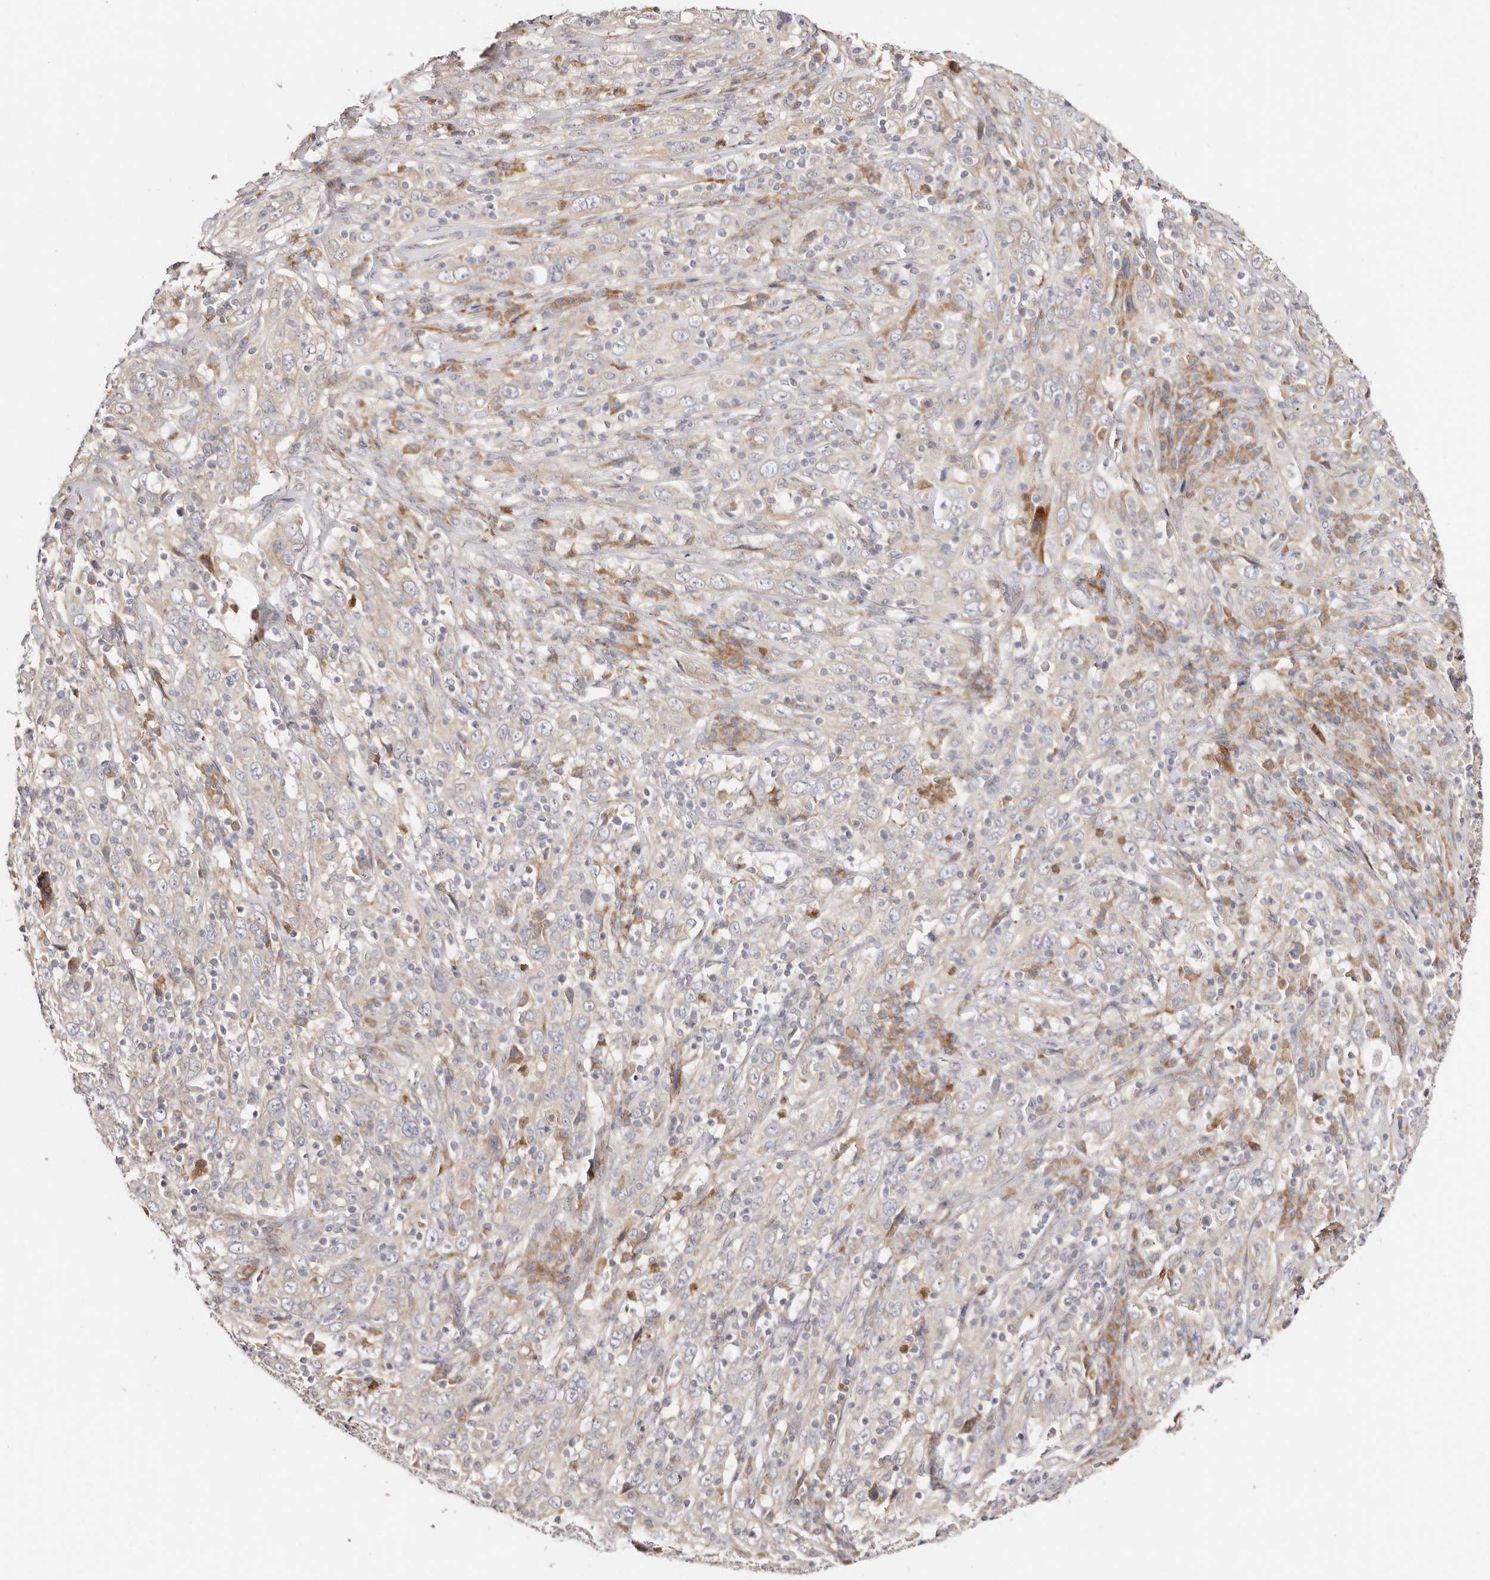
{"staining": {"intensity": "negative", "quantity": "none", "location": "none"}, "tissue": "cervical cancer", "cell_type": "Tumor cells", "image_type": "cancer", "snomed": [{"axis": "morphology", "description": "Squamous cell carcinoma, NOS"}, {"axis": "topography", "description": "Cervix"}], "caption": "Cervical cancer stained for a protein using immunohistochemistry (IHC) reveals no expression tumor cells.", "gene": "BCL2L15", "patient": {"sex": "female", "age": 46}}